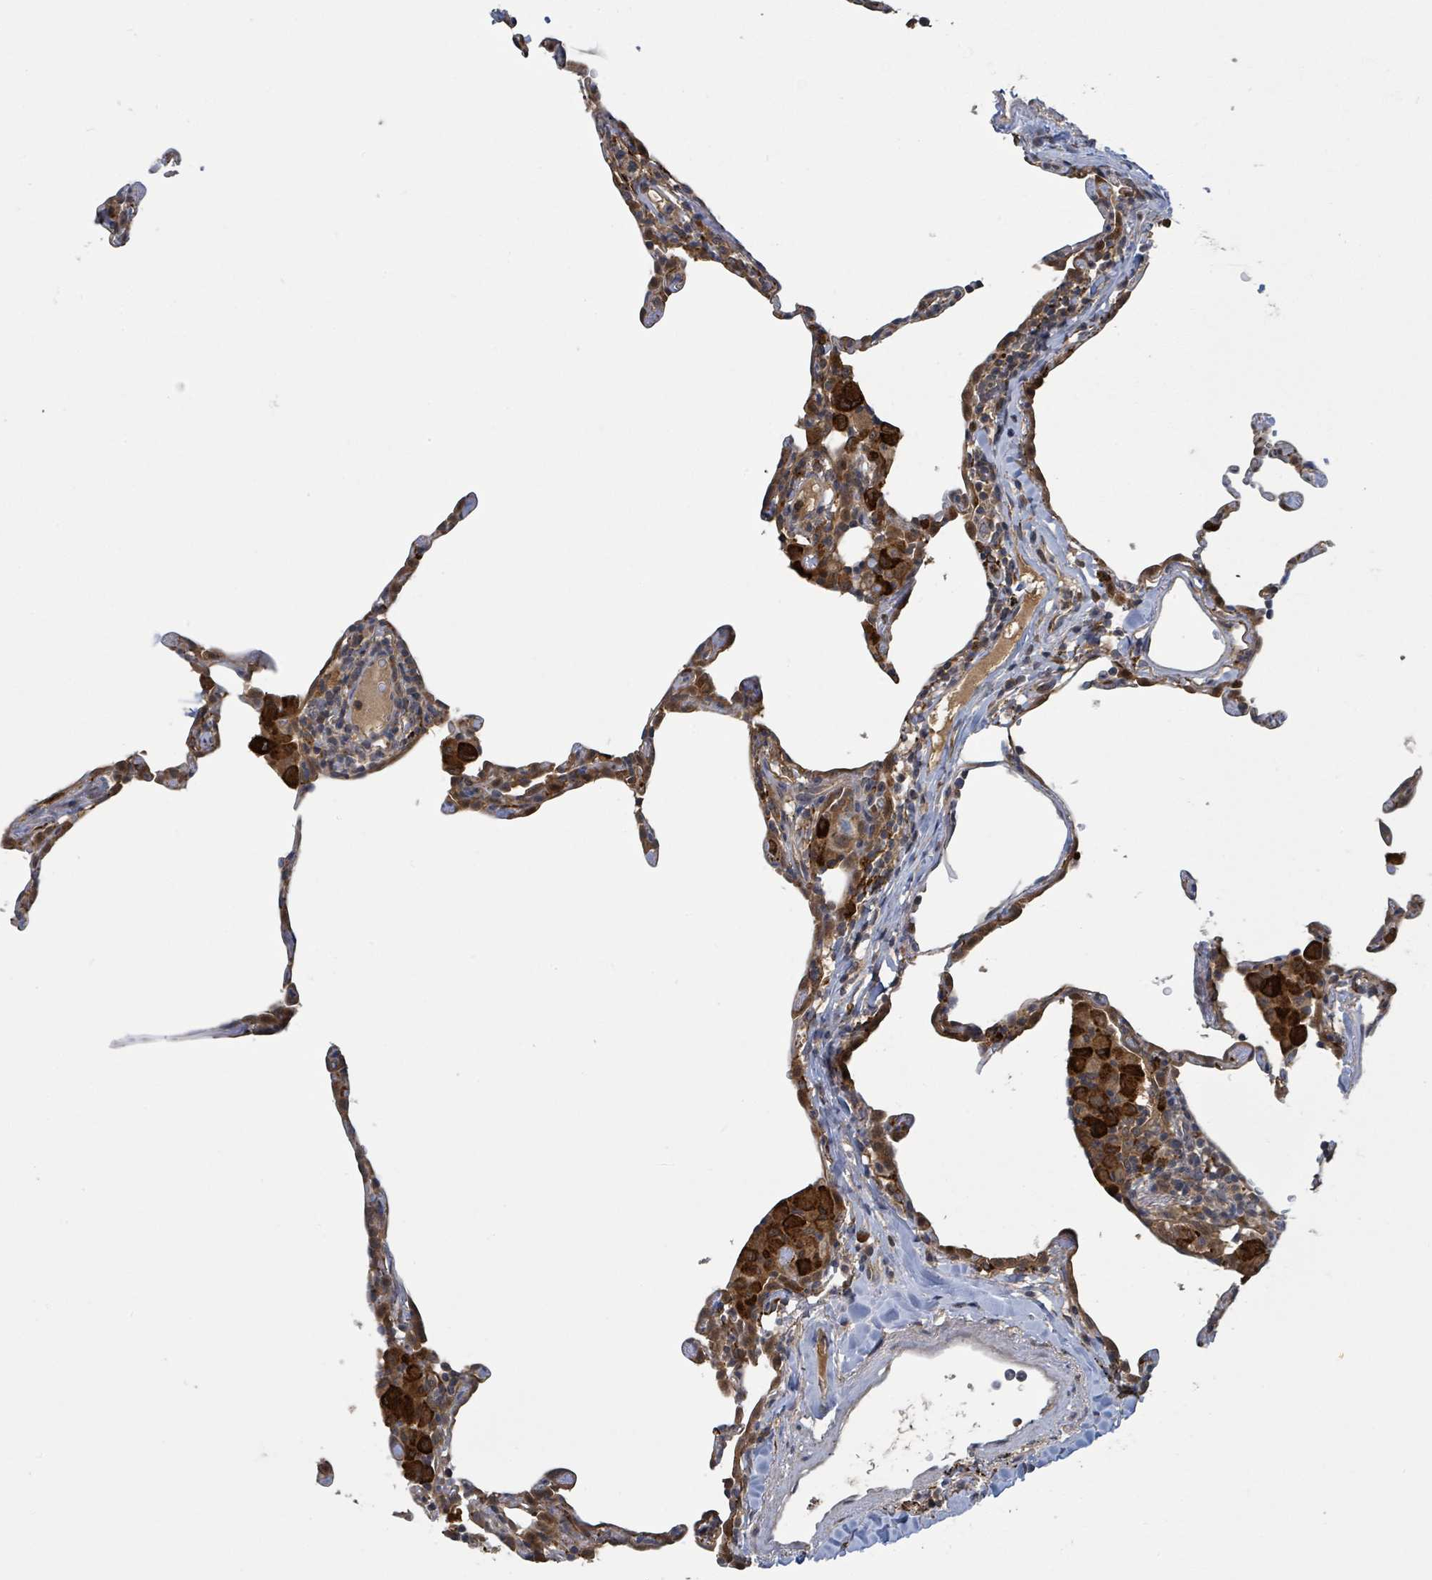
{"staining": {"intensity": "moderate", "quantity": "<25%", "location": "cytoplasmic/membranous"}, "tissue": "lung", "cell_type": "Alveolar cells", "image_type": "normal", "snomed": [{"axis": "morphology", "description": "Normal tissue, NOS"}, {"axis": "topography", "description": "Lung"}], "caption": "Alveolar cells exhibit low levels of moderate cytoplasmic/membranous expression in about <25% of cells in normal lung.", "gene": "CCDC121", "patient": {"sex": "female", "age": 57}}